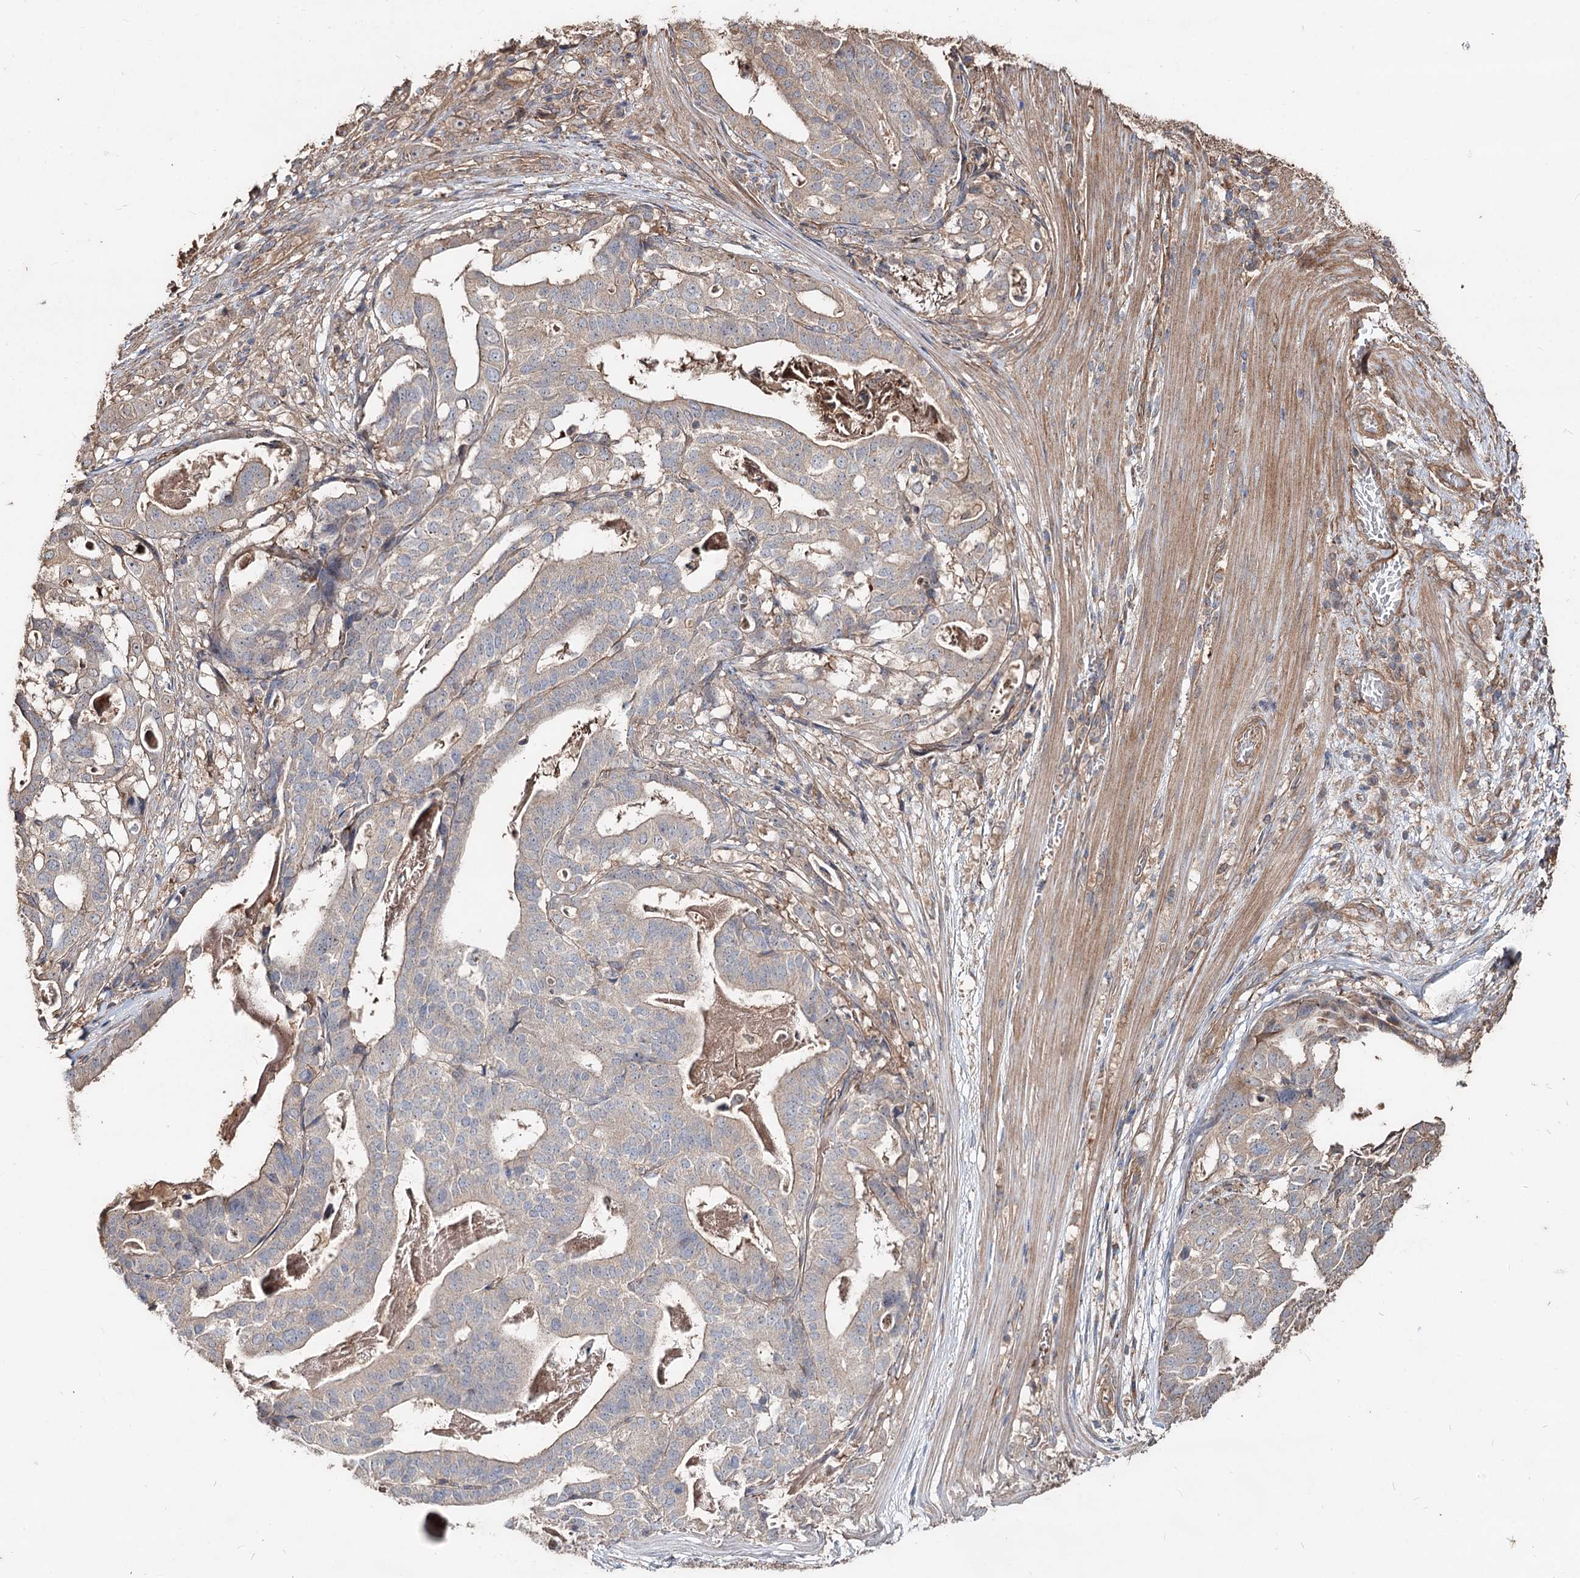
{"staining": {"intensity": "weak", "quantity": "<25%", "location": "cytoplasmic/membranous"}, "tissue": "stomach cancer", "cell_type": "Tumor cells", "image_type": "cancer", "snomed": [{"axis": "morphology", "description": "Adenocarcinoma, NOS"}, {"axis": "topography", "description": "Stomach"}], "caption": "Immunohistochemistry photomicrograph of human adenocarcinoma (stomach) stained for a protein (brown), which demonstrates no staining in tumor cells.", "gene": "SPART", "patient": {"sex": "male", "age": 48}}